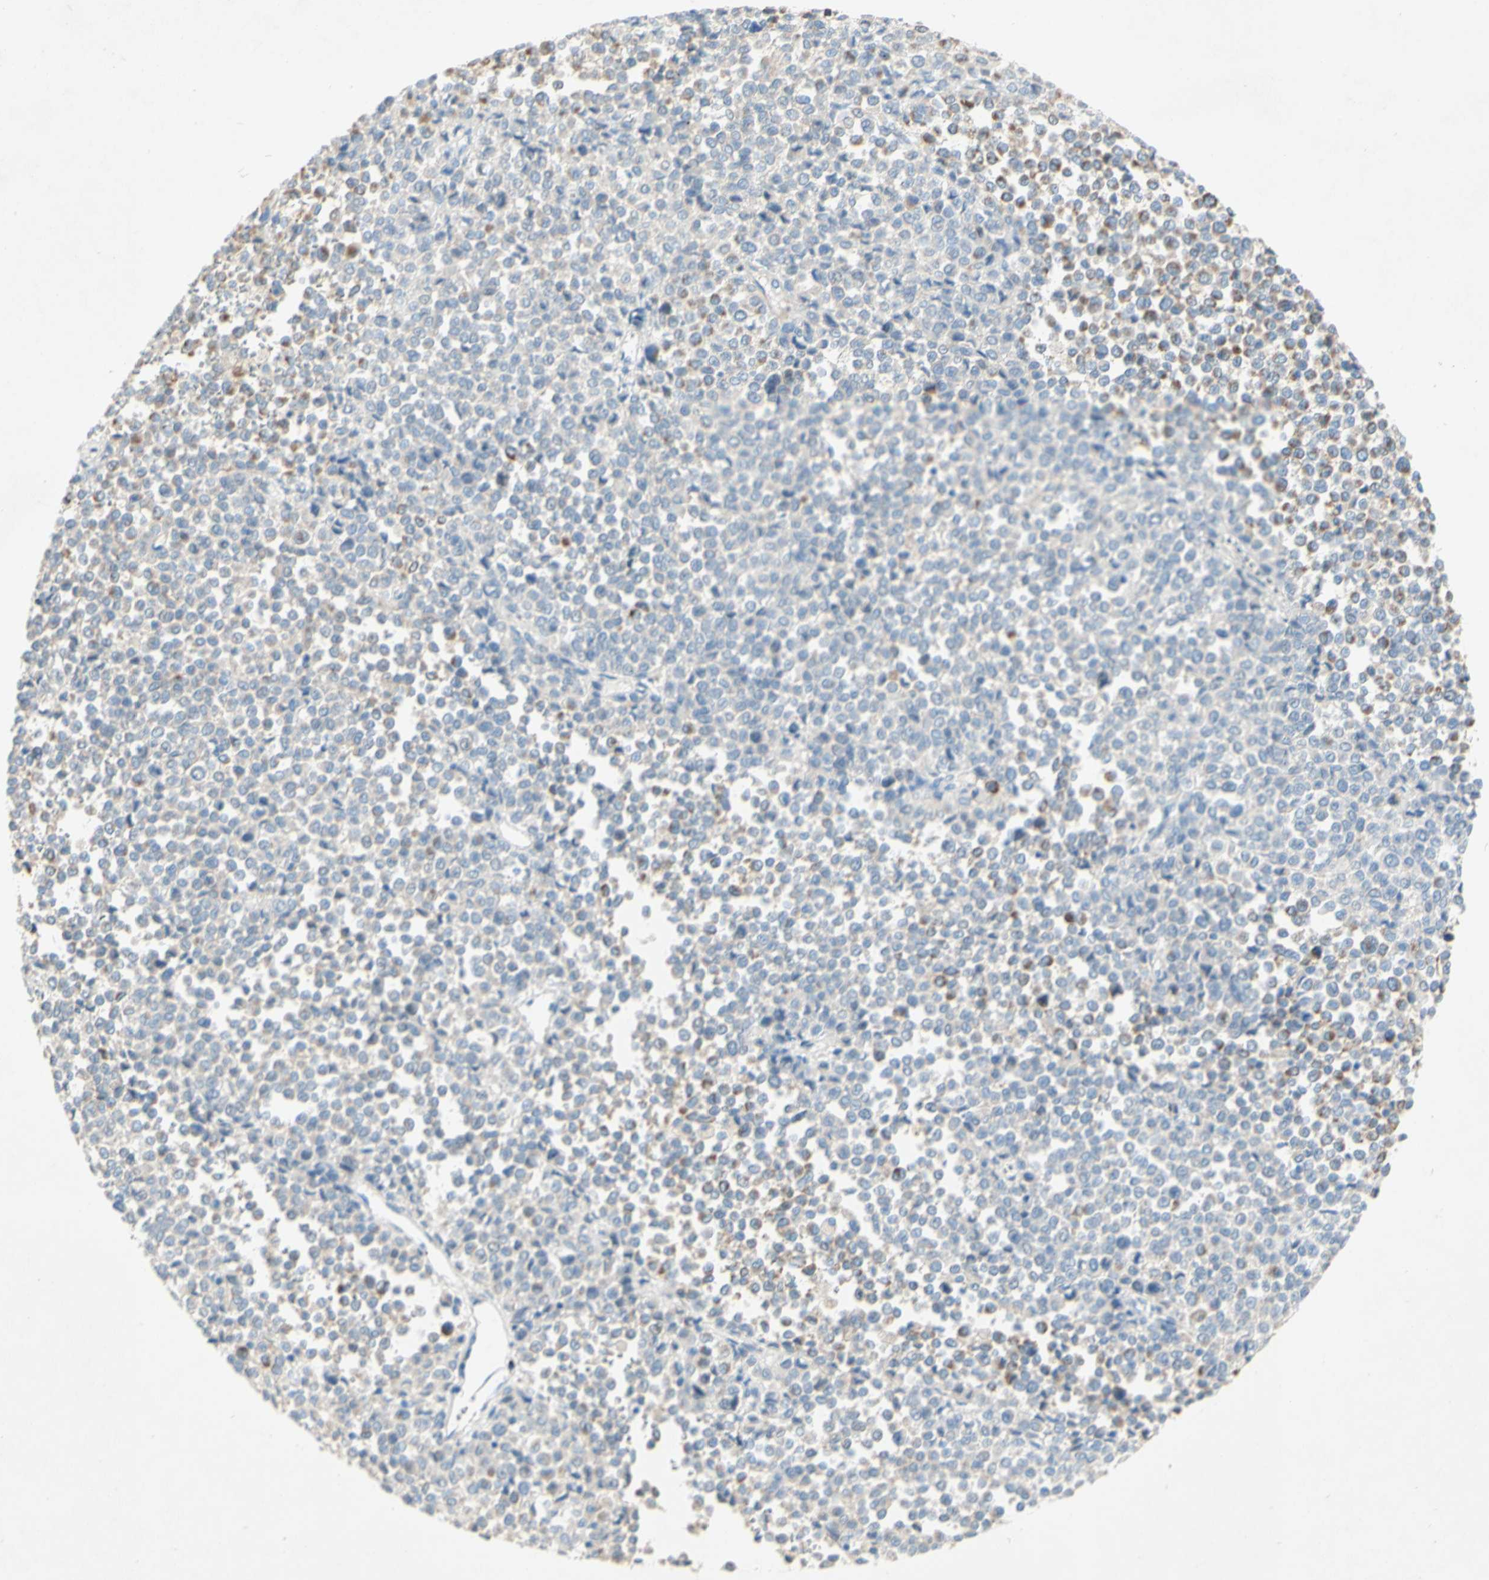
{"staining": {"intensity": "negative", "quantity": "none", "location": "none"}, "tissue": "melanoma", "cell_type": "Tumor cells", "image_type": "cancer", "snomed": [{"axis": "morphology", "description": "Malignant melanoma, Metastatic site"}, {"axis": "topography", "description": "Pancreas"}], "caption": "Immunohistochemistry of melanoma reveals no staining in tumor cells. Nuclei are stained in blue.", "gene": "ACADL", "patient": {"sex": "female", "age": 30}}